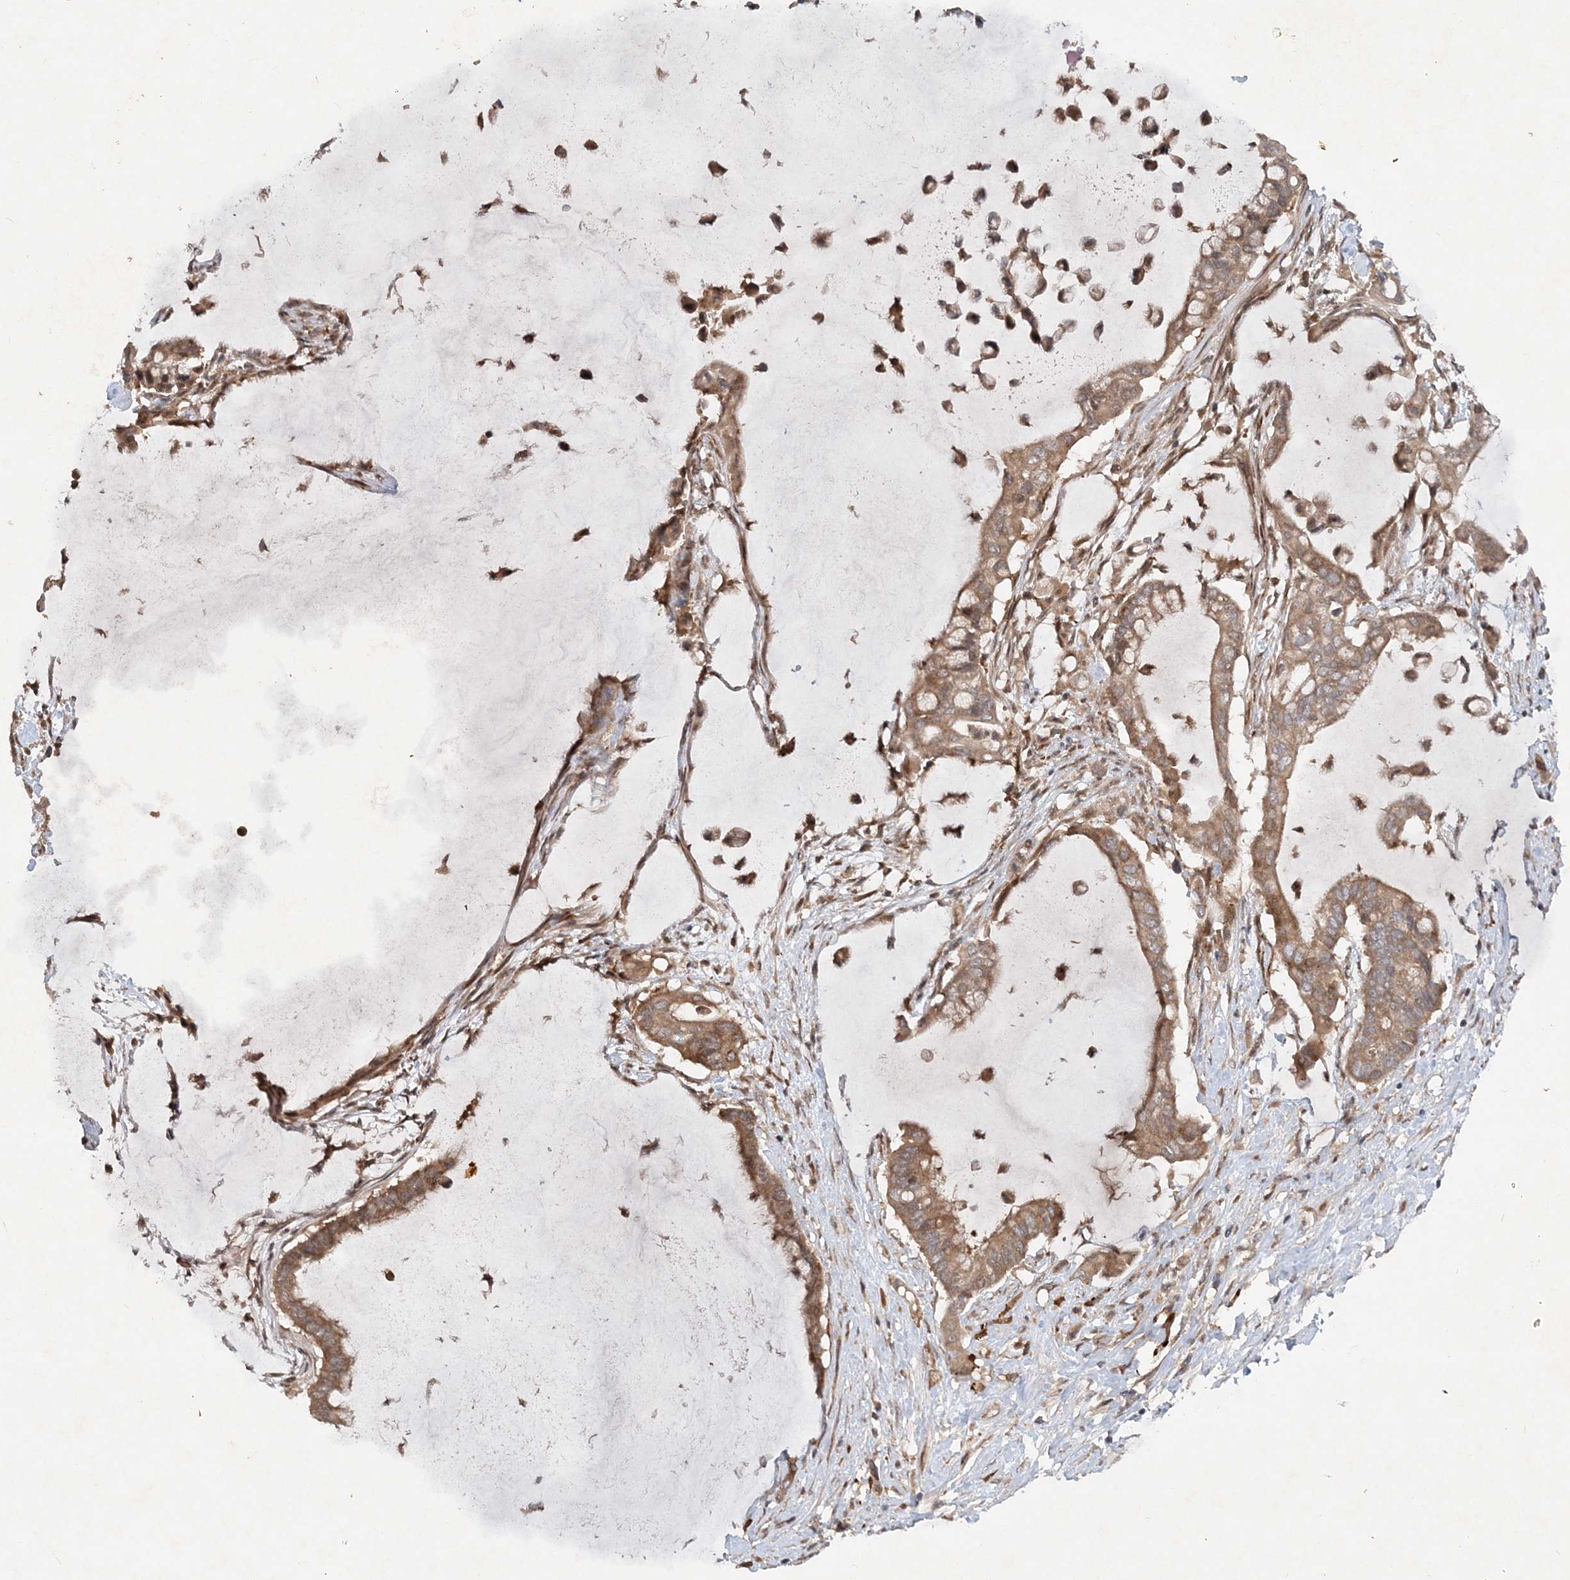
{"staining": {"intensity": "moderate", "quantity": ">75%", "location": "cytoplasmic/membranous"}, "tissue": "pancreatic cancer", "cell_type": "Tumor cells", "image_type": "cancer", "snomed": [{"axis": "morphology", "description": "Adenocarcinoma, NOS"}, {"axis": "topography", "description": "Pancreas"}], "caption": "The micrograph demonstrates a brown stain indicating the presence of a protein in the cytoplasmic/membranous of tumor cells in pancreatic adenocarcinoma.", "gene": "UBR3", "patient": {"sex": "male", "age": 41}}